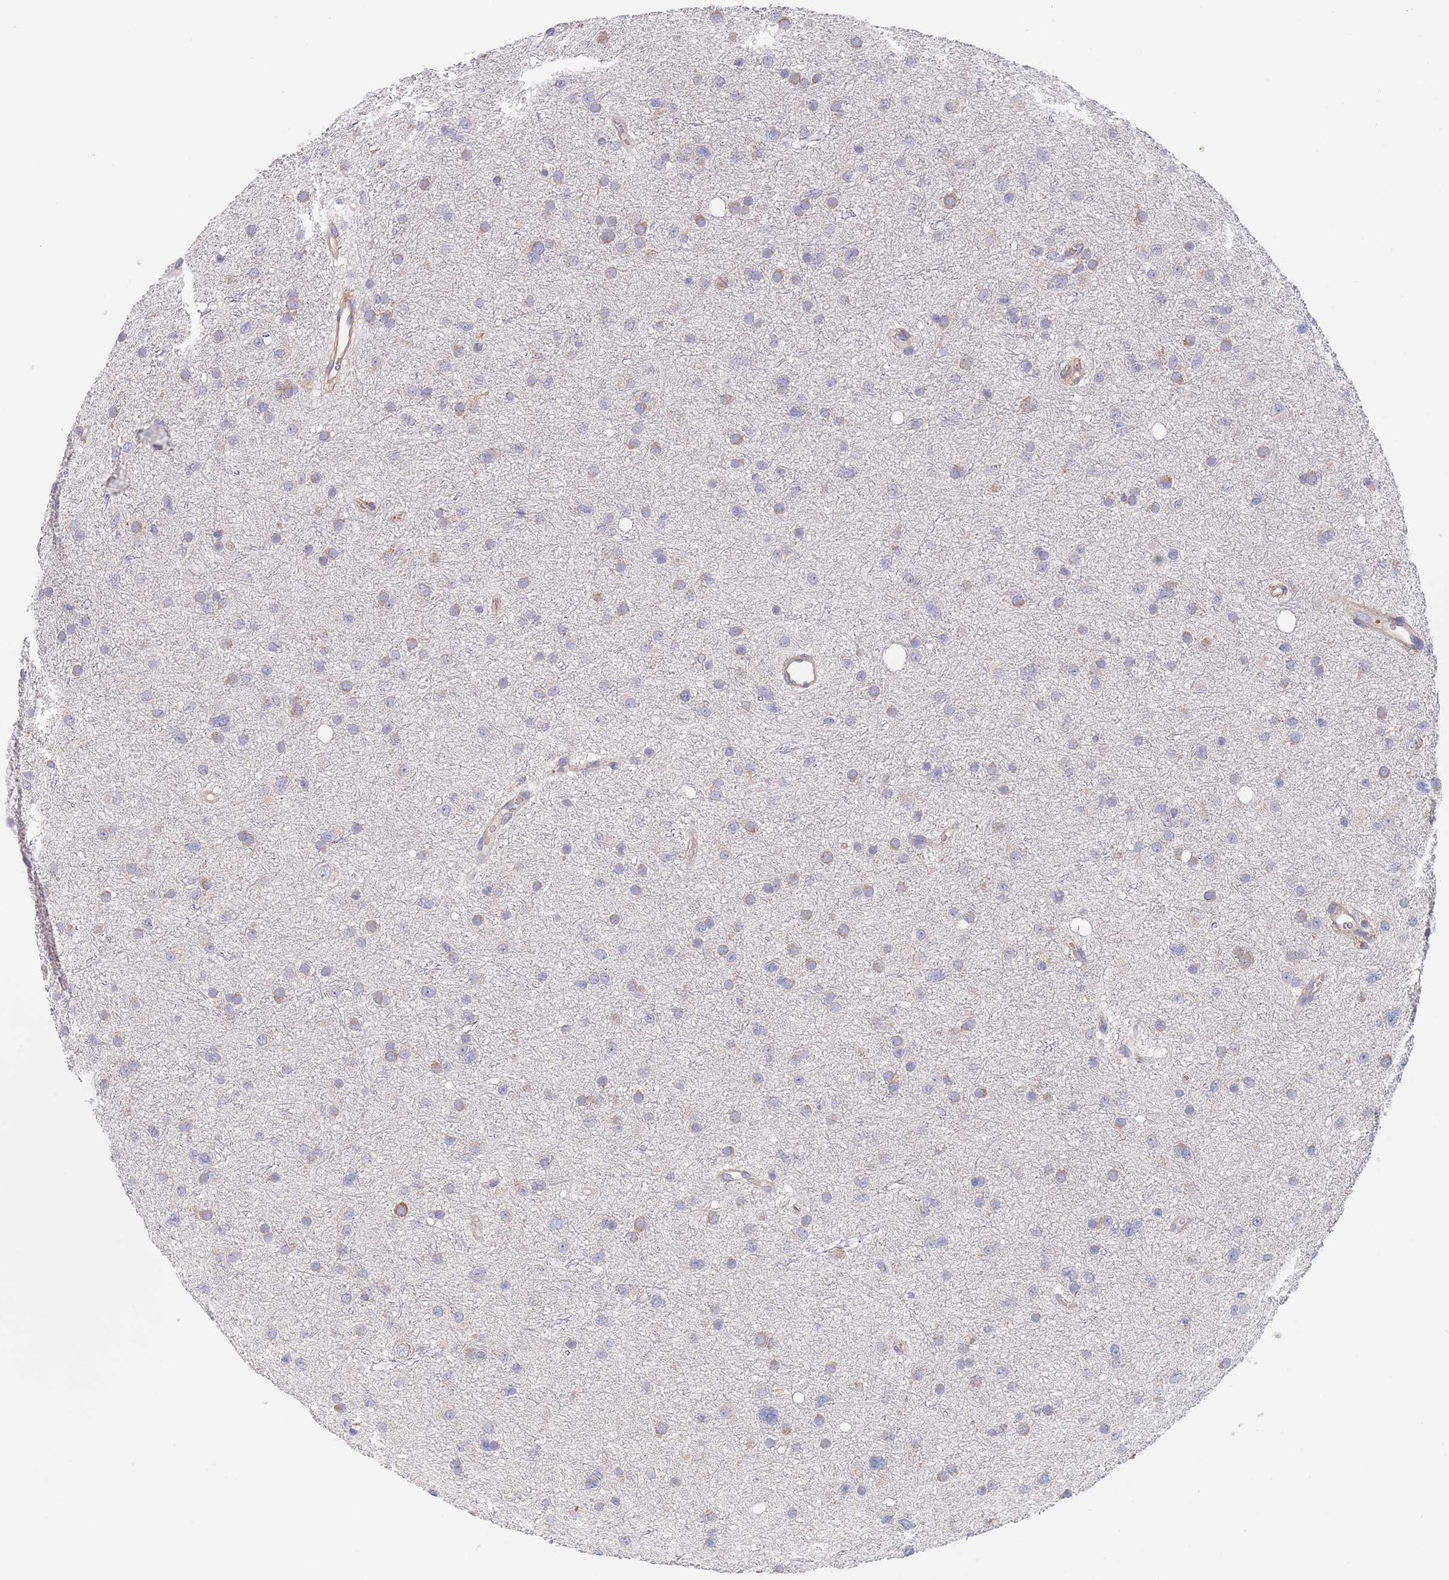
{"staining": {"intensity": "moderate", "quantity": "25%-75%", "location": "cytoplasmic/membranous"}, "tissue": "glioma", "cell_type": "Tumor cells", "image_type": "cancer", "snomed": [{"axis": "morphology", "description": "Glioma, malignant, Low grade"}, {"axis": "topography", "description": "Cerebral cortex"}], "caption": "The photomicrograph exhibits a brown stain indicating the presence of a protein in the cytoplasmic/membranous of tumor cells in low-grade glioma (malignant). (IHC, brightfield microscopy, high magnification).", "gene": "DCUN1D3", "patient": {"sex": "female", "age": 39}}